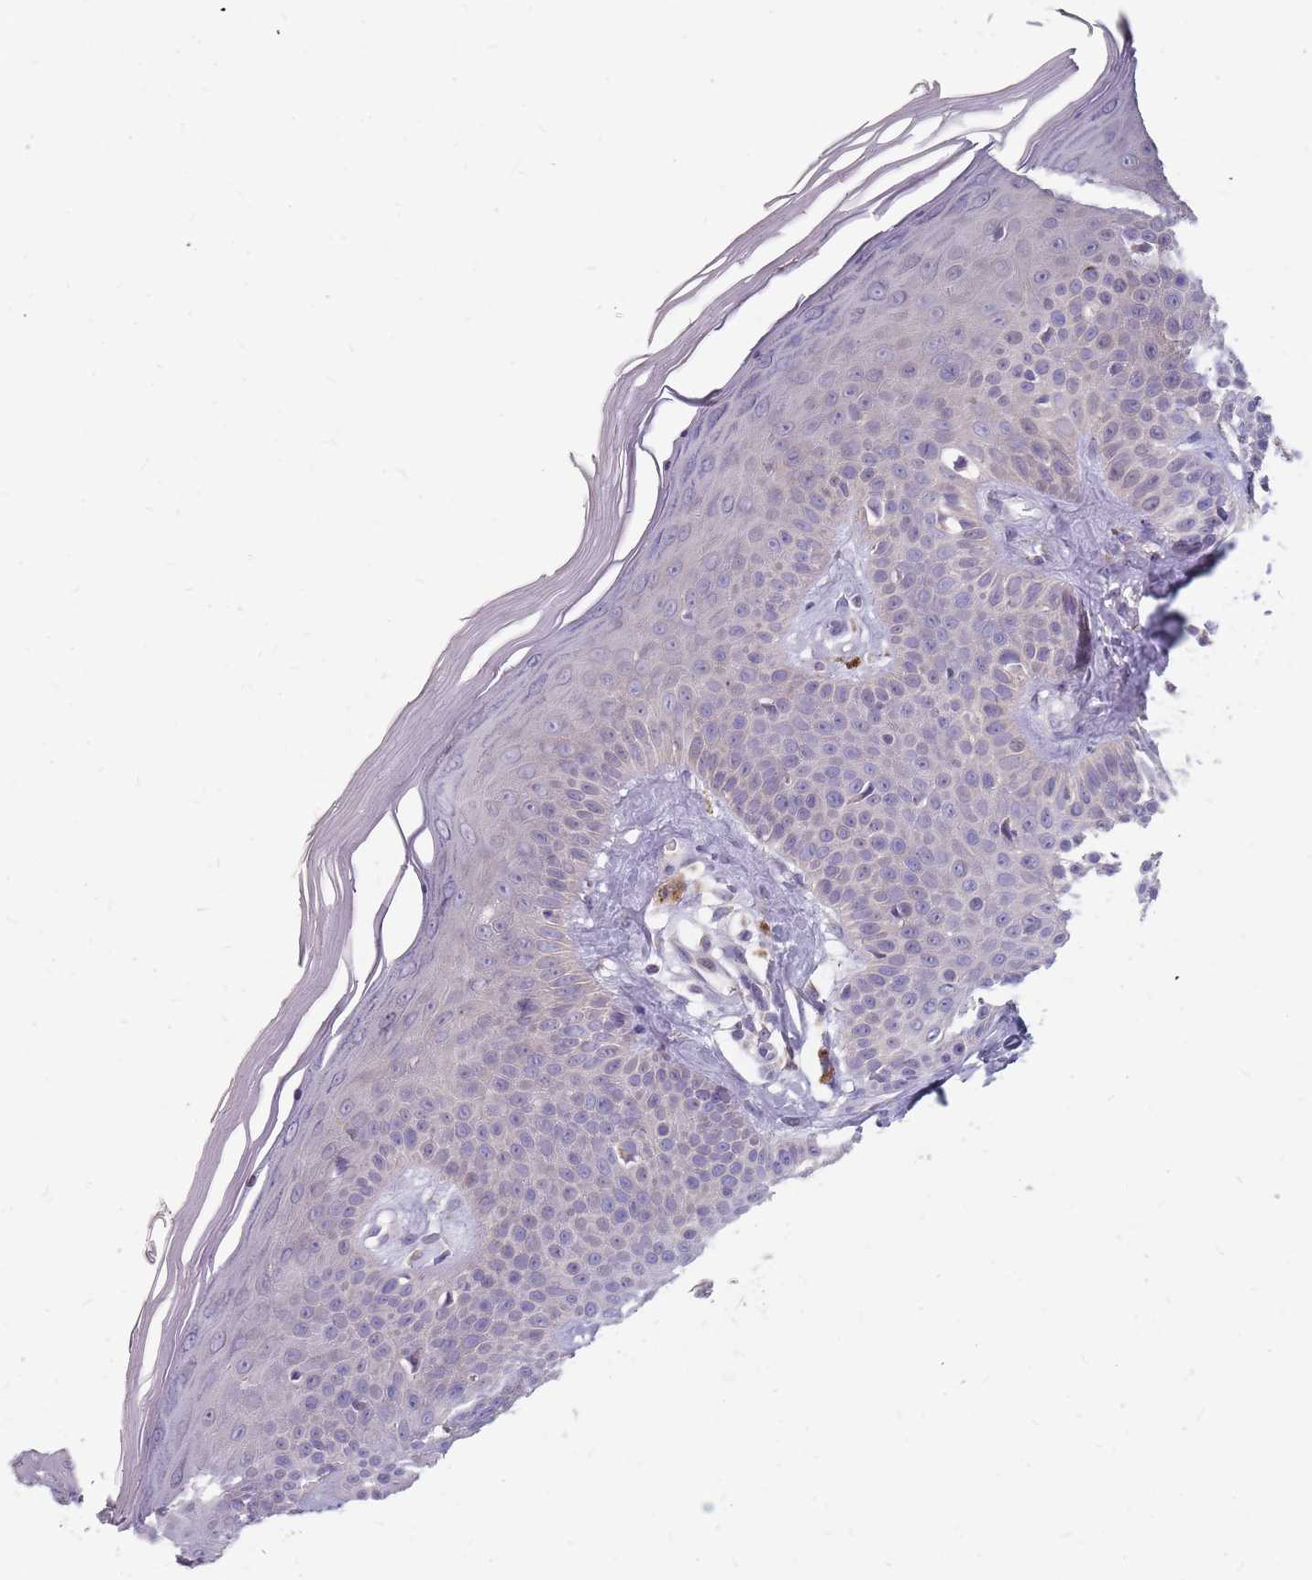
{"staining": {"intensity": "negative", "quantity": "none", "location": "none"}, "tissue": "skin", "cell_type": "Fibroblasts", "image_type": "normal", "snomed": [{"axis": "morphology", "description": "Normal tissue, NOS"}, {"axis": "topography", "description": "Skin"}], "caption": "Immunohistochemical staining of normal skin shows no significant staining in fibroblasts. The staining is performed using DAB brown chromogen with nuclei counter-stained in using hematoxylin.", "gene": "CMTR2", "patient": {"sex": "female", "age": 58}}